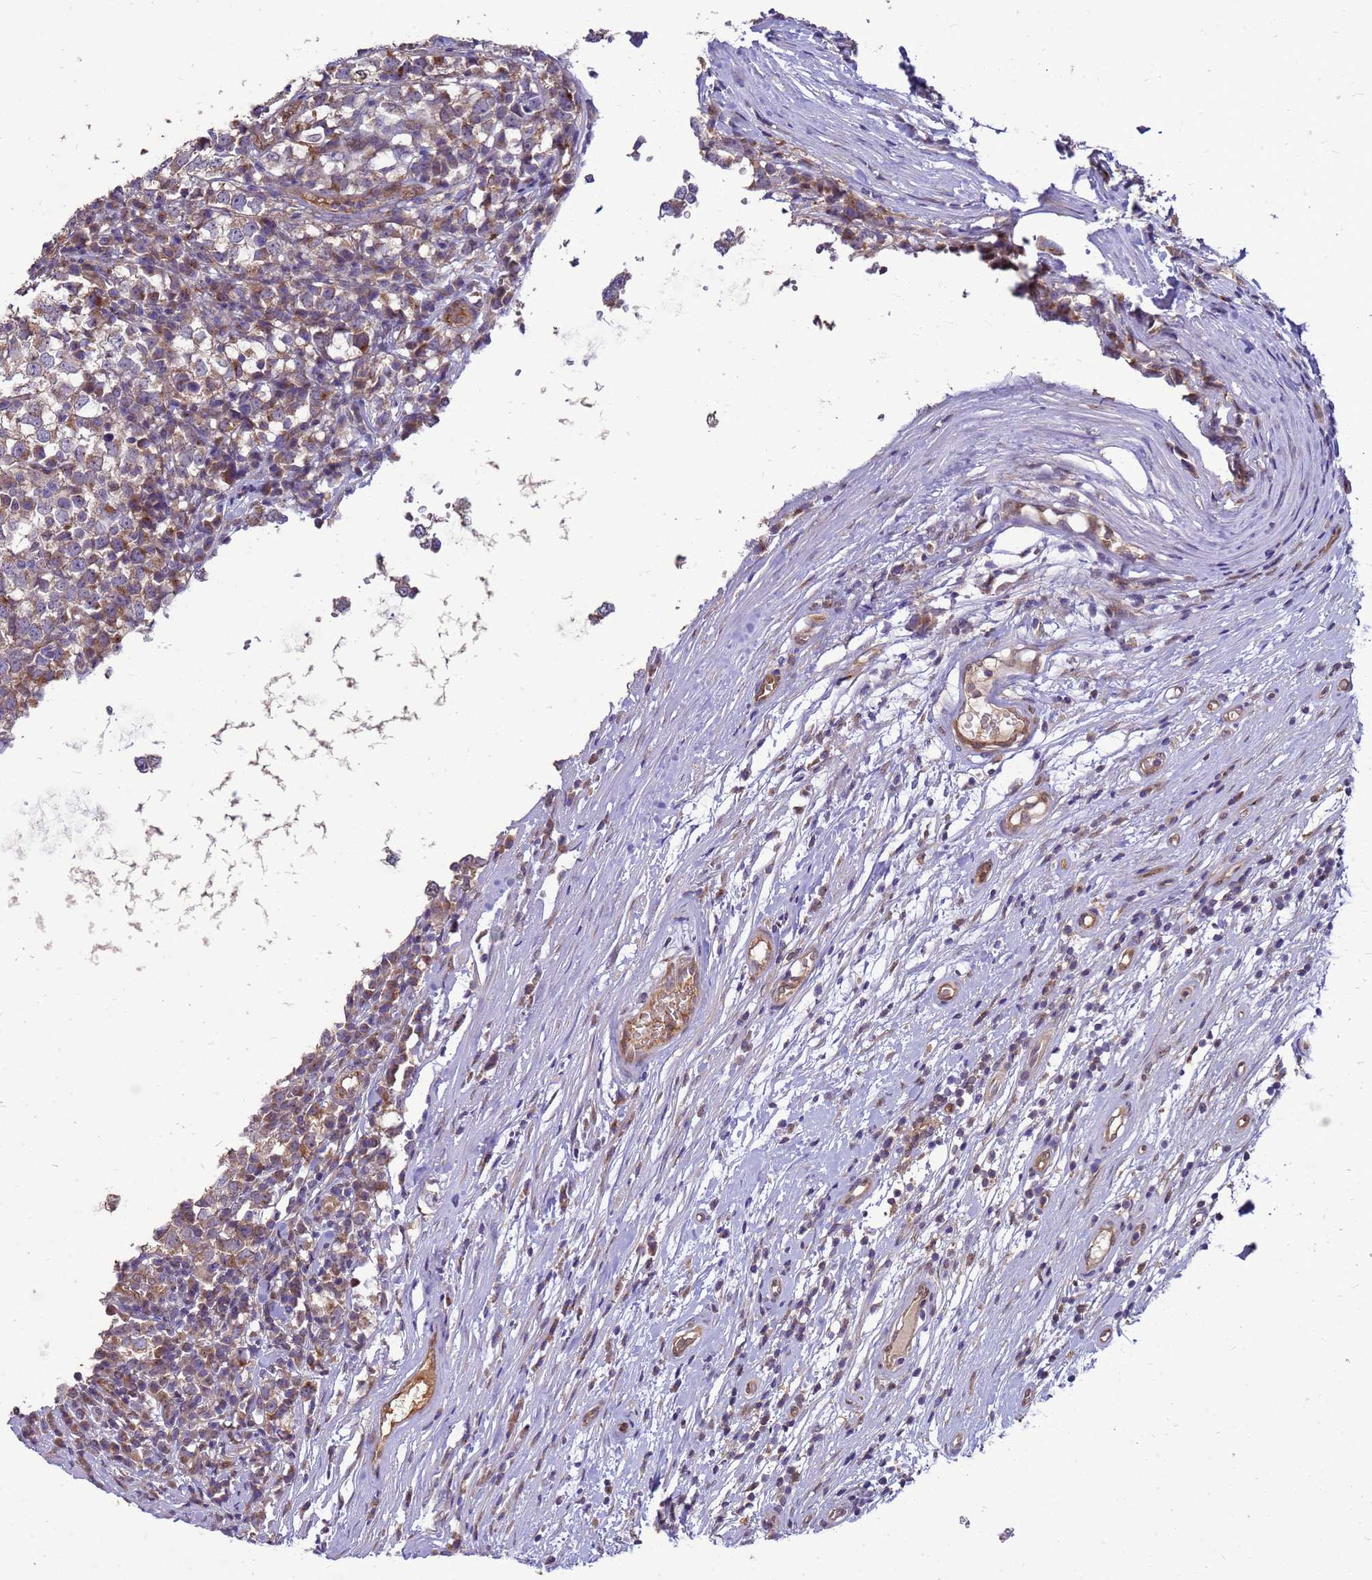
{"staining": {"intensity": "weak", "quantity": "<25%", "location": "cytoplasmic/membranous"}, "tissue": "testis cancer", "cell_type": "Tumor cells", "image_type": "cancer", "snomed": [{"axis": "morphology", "description": "Seminoma, NOS"}, {"axis": "topography", "description": "Testis"}], "caption": "The micrograph shows no staining of tumor cells in testis seminoma.", "gene": "EIF4EBP3", "patient": {"sex": "male", "age": 65}}